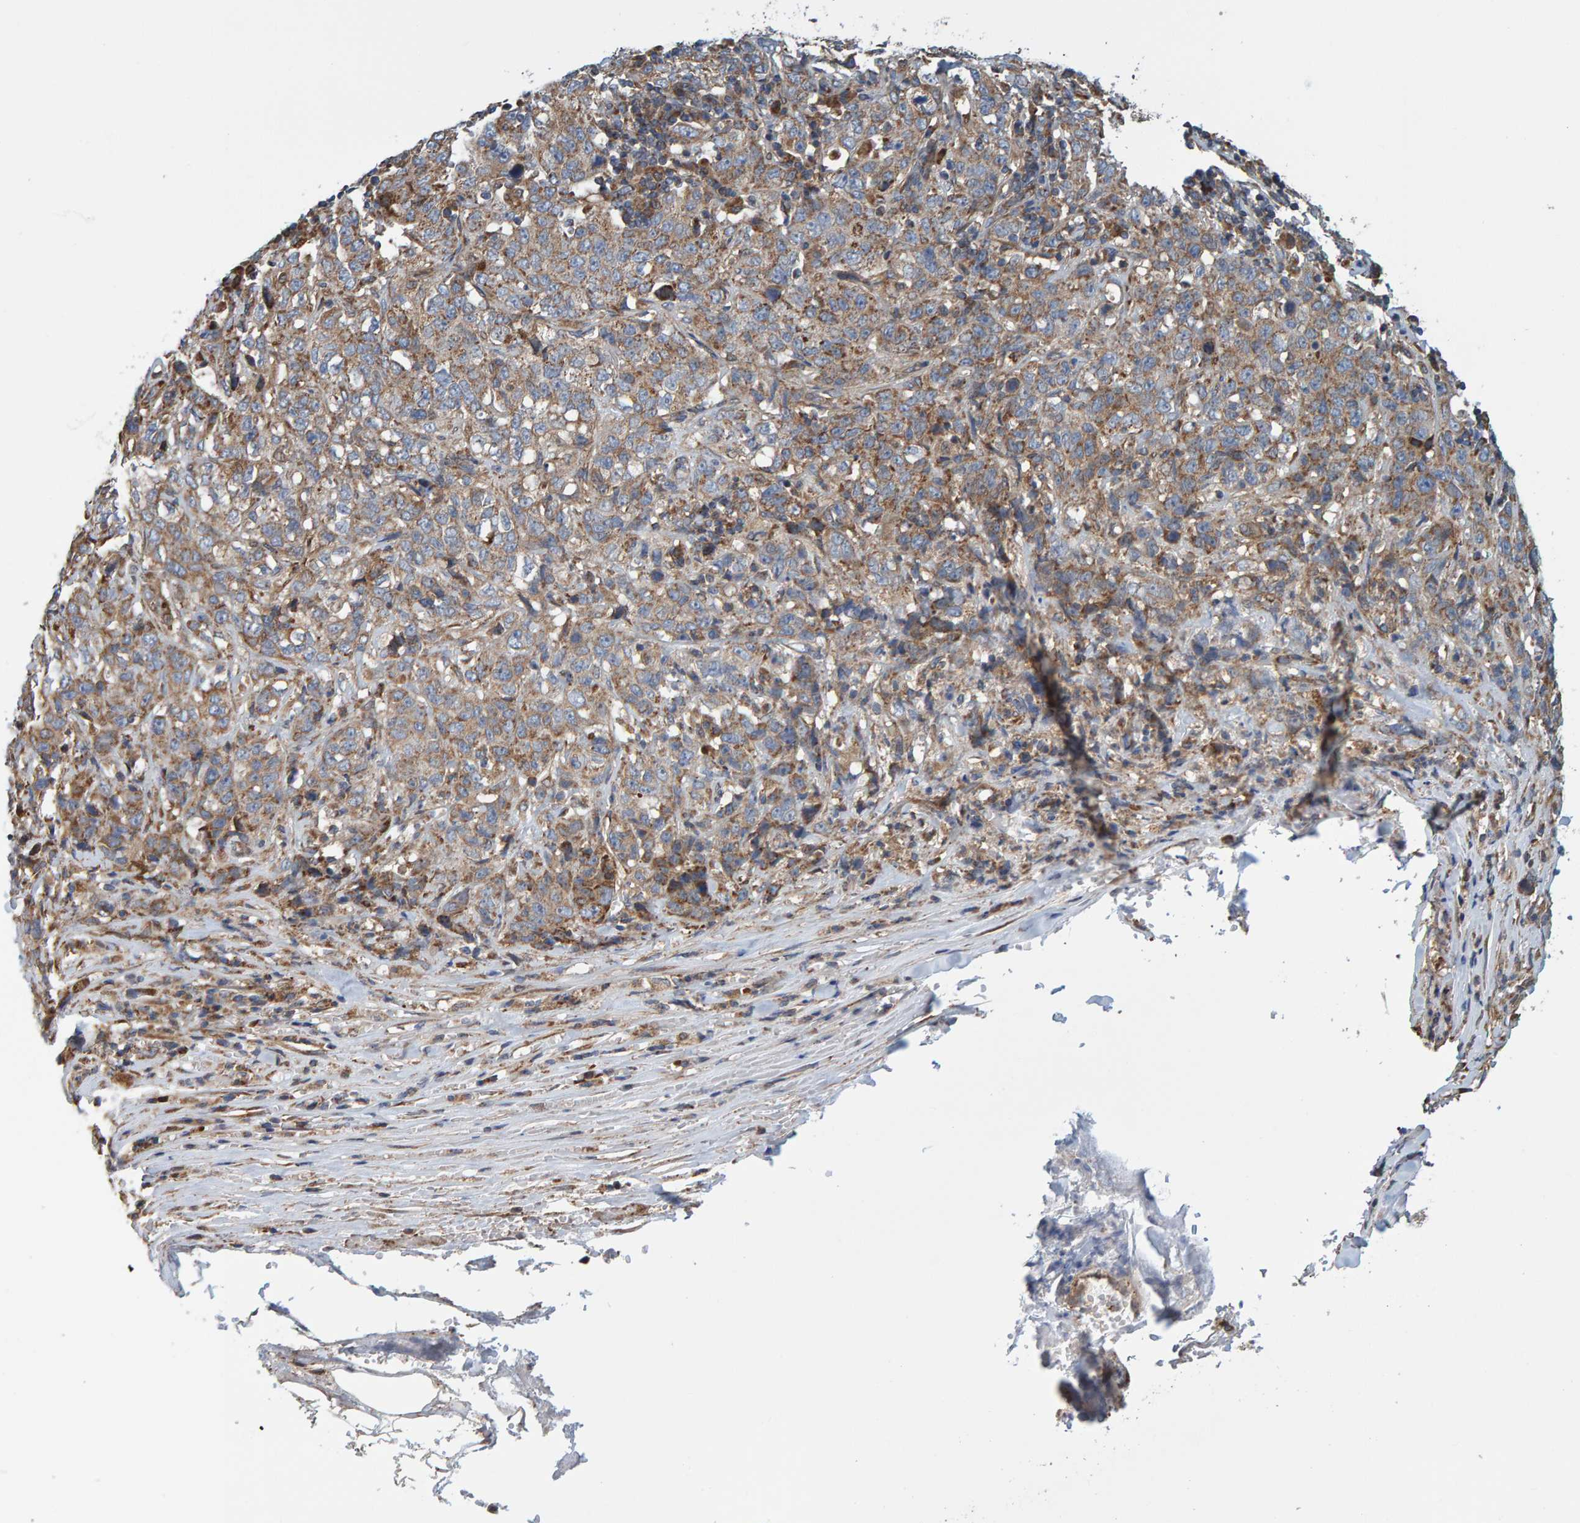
{"staining": {"intensity": "moderate", "quantity": ">75%", "location": "cytoplasmic/membranous"}, "tissue": "stomach cancer", "cell_type": "Tumor cells", "image_type": "cancer", "snomed": [{"axis": "morphology", "description": "Adenocarcinoma, NOS"}, {"axis": "topography", "description": "Stomach"}], "caption": "Tumor cells demonstrate moderate cytoplasmic/membranous expression in approximately >75% of cells in stomach cancer.", "gene": "MRPL45", "patient": {"sex": "male", "age": 48}}